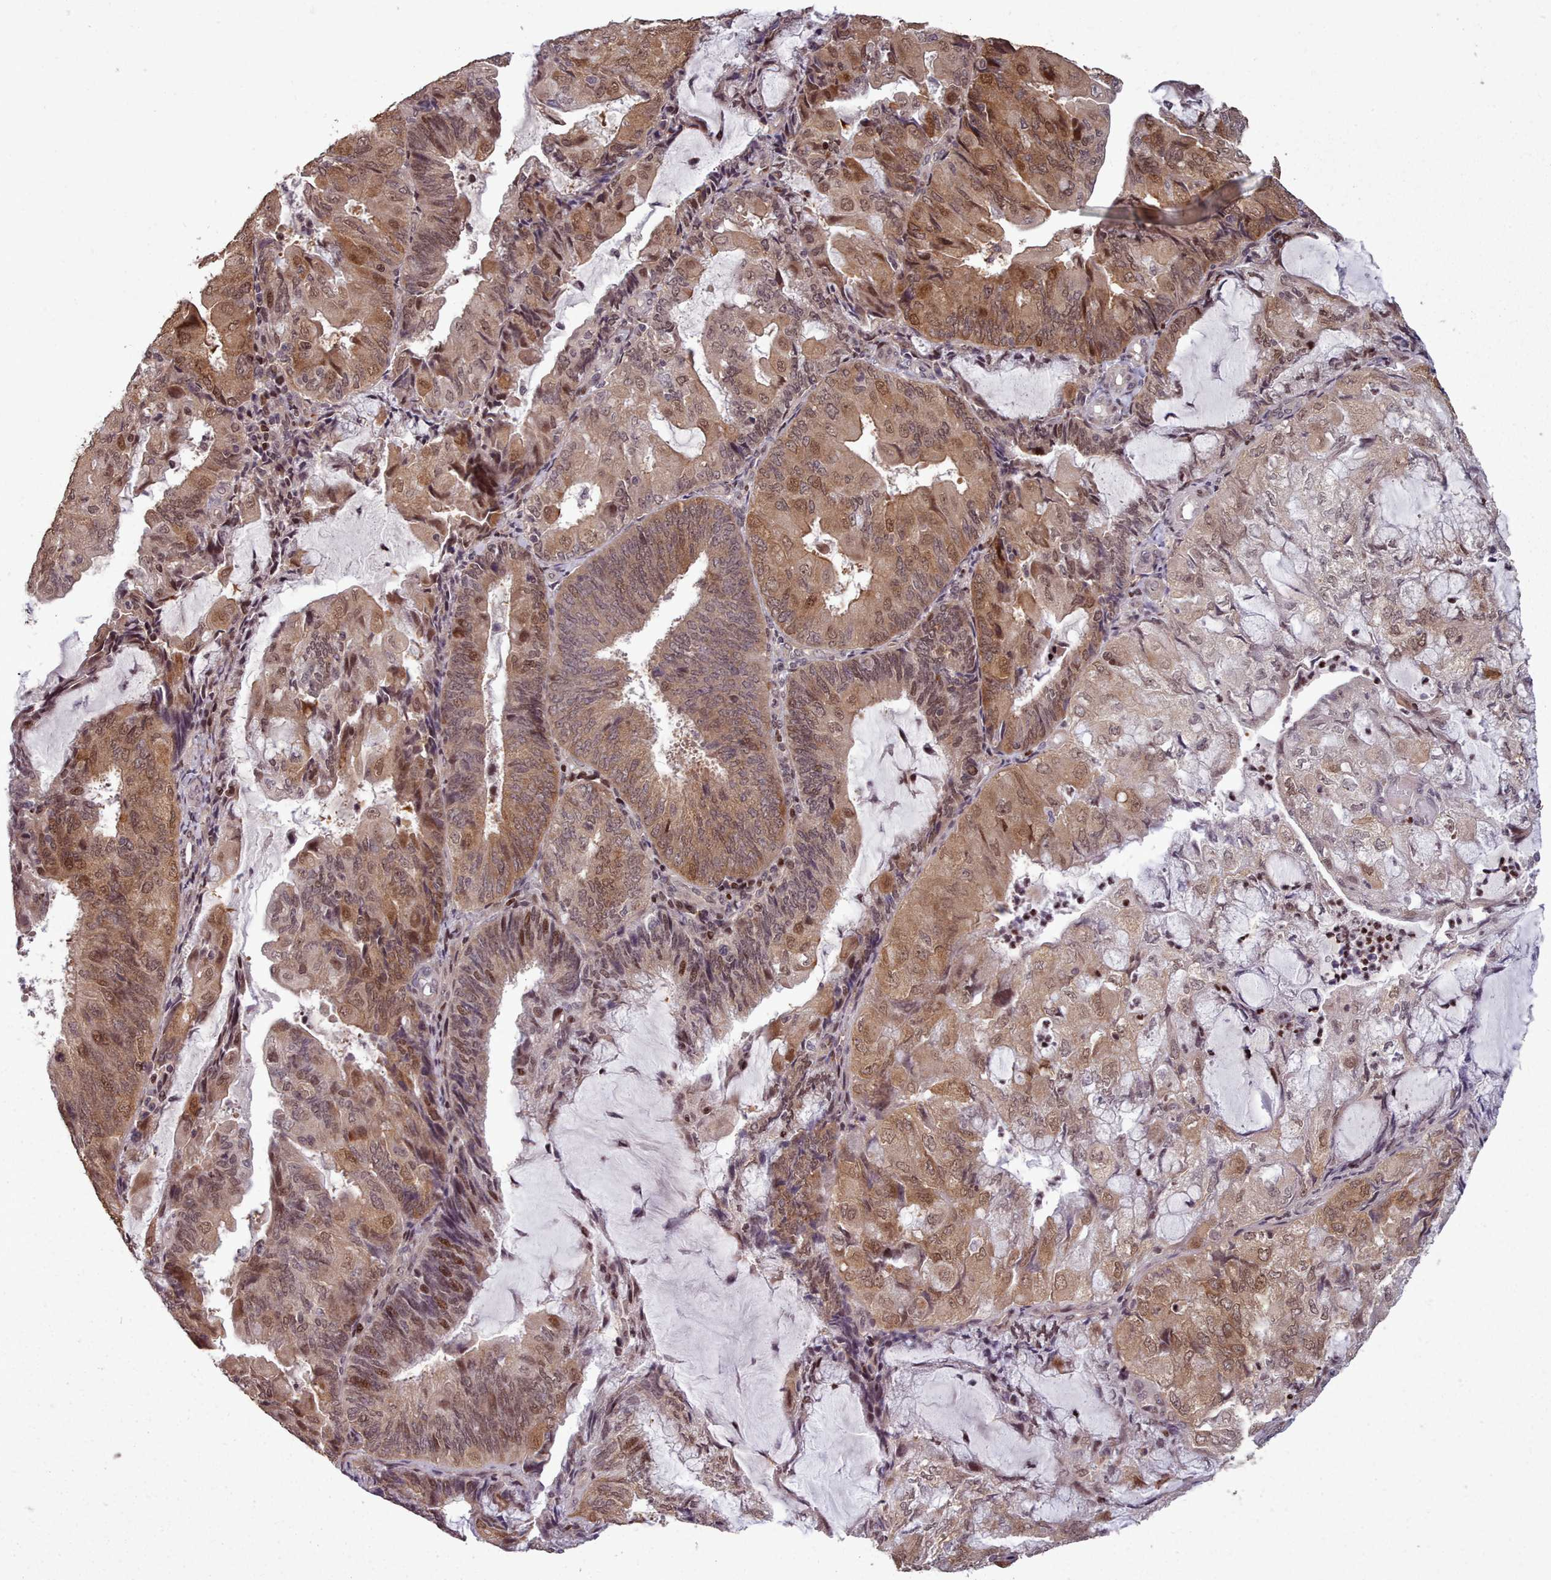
{"staining": {"intensity": "moderate", "quantity": ">75%", "location": "cytoplasmic/membranous,nuclear"}, "tissue": "endometrial cancer", "cell_type": "Tumor cells", "image_type": "cancer", "snomed": [{"axis": "morphology", "description": "Adenocarcinoma, NOS"}, {"axis": "topography", "description": "Endometrium"}], "caption": "Immunohistochemistry (IHC) staining of adenocarcinoma (endometrial), which demonstrates medium levels of moderate cytoplasmic/membranous and nuclear staining in approximately >75% of tumor cells indicating moderate cytoplasmic/membranous and nuclear protein positivity. The staining was performed using DAB (brown) for protein detection and nuclei were counterstained in hematoxylin (blue).", "gene": "ENSA", "patient": {"sex": "female", "age": 81}}